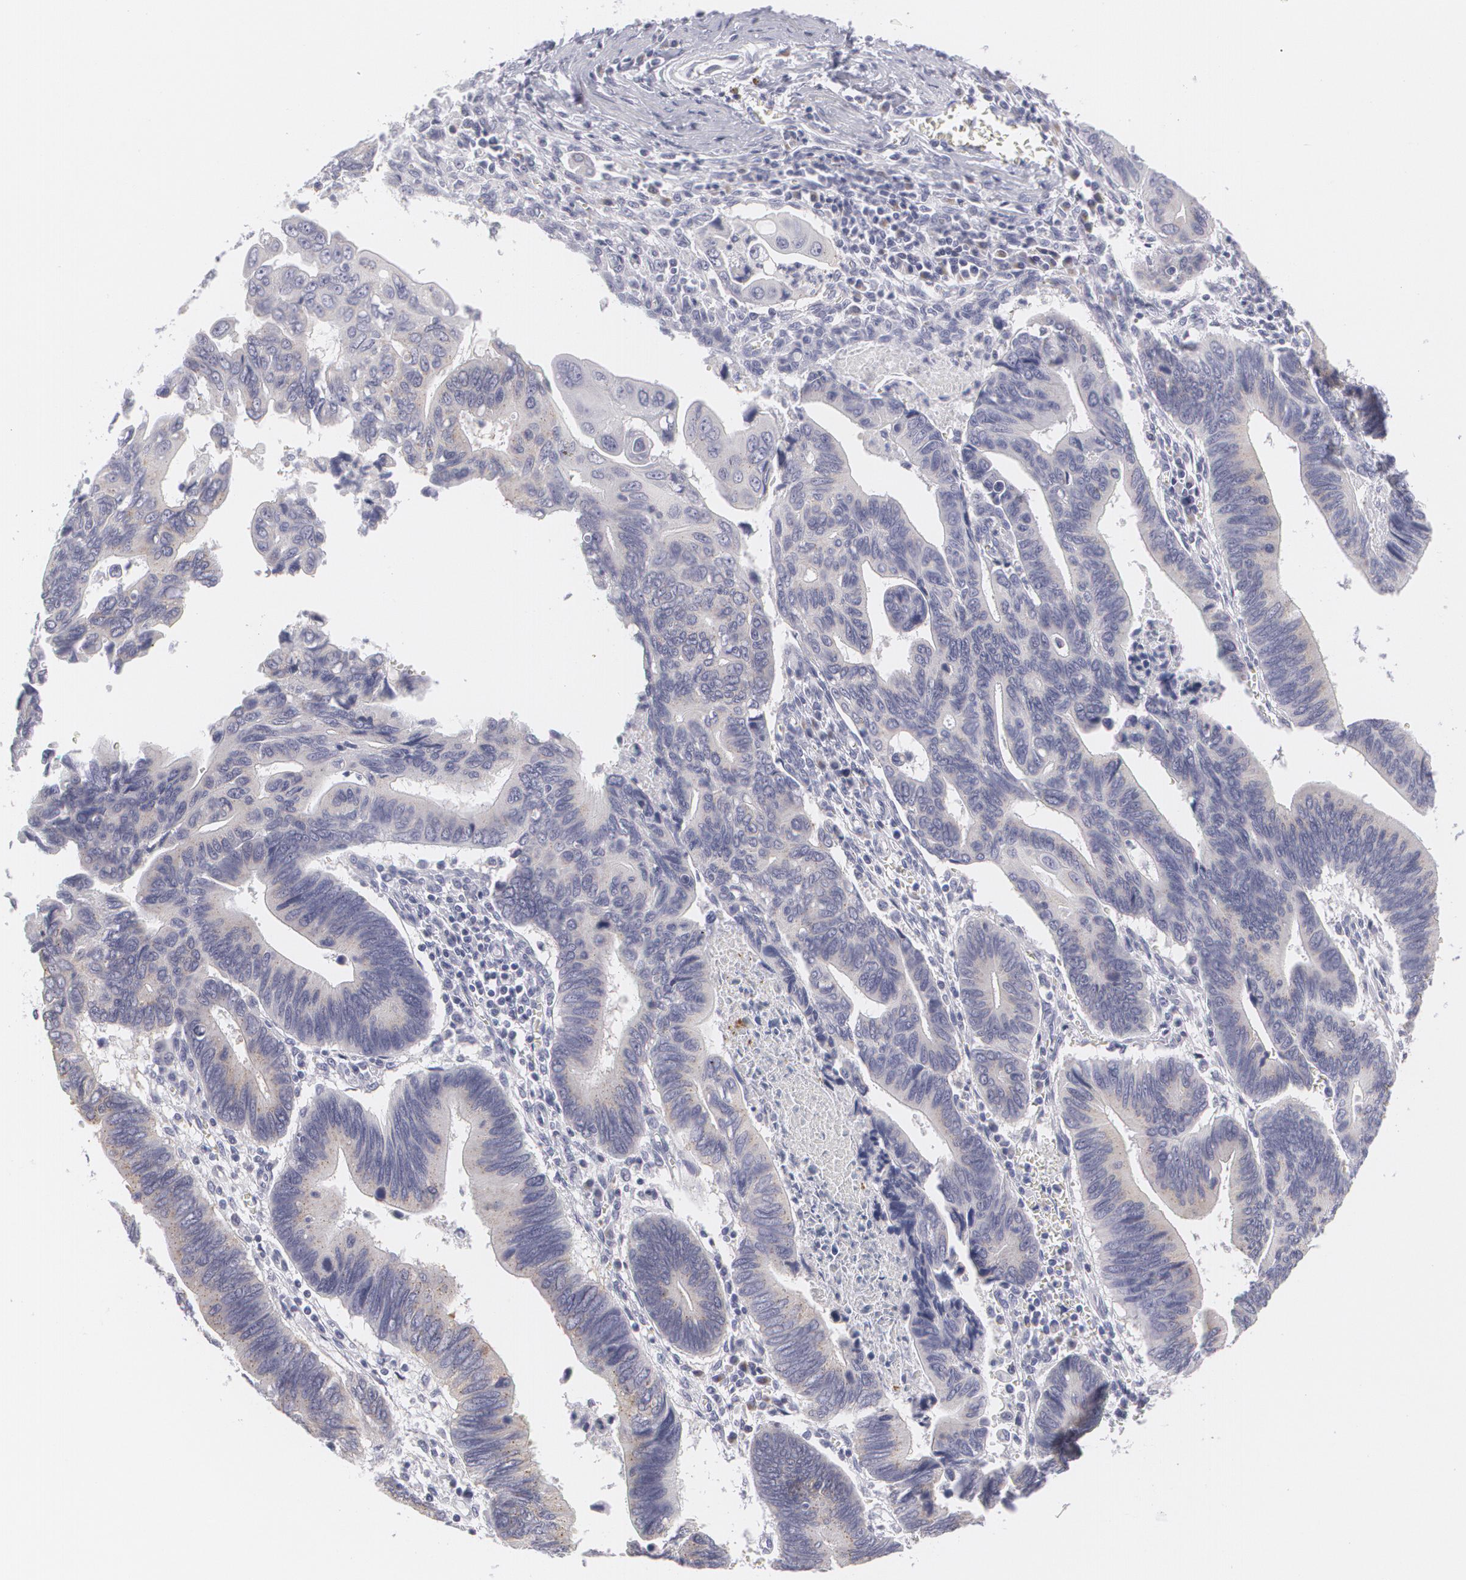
{"staining": {"intensity": "negative", "quantity": "none", "location": "none"}, "tissue": "pancreatic cancer", "cell_type": "Tumor cells", "image_type": "cancer", "snomed": [{"axis": "morphology", "description": "Adenocarcinoma, NOS"}, {"axis": "topography", "description": "Pancreas"}], "caption": "Adenocarcinoma (pancreatic) was stained to show a protein in brown. There is no significant positivity in tumor cells. (DAB (3,3'-diaminobenzidine) immunohistochemistry, high magnification).", "gene": "MBNL3", "patient": {"sex": "female", "age": 70}}